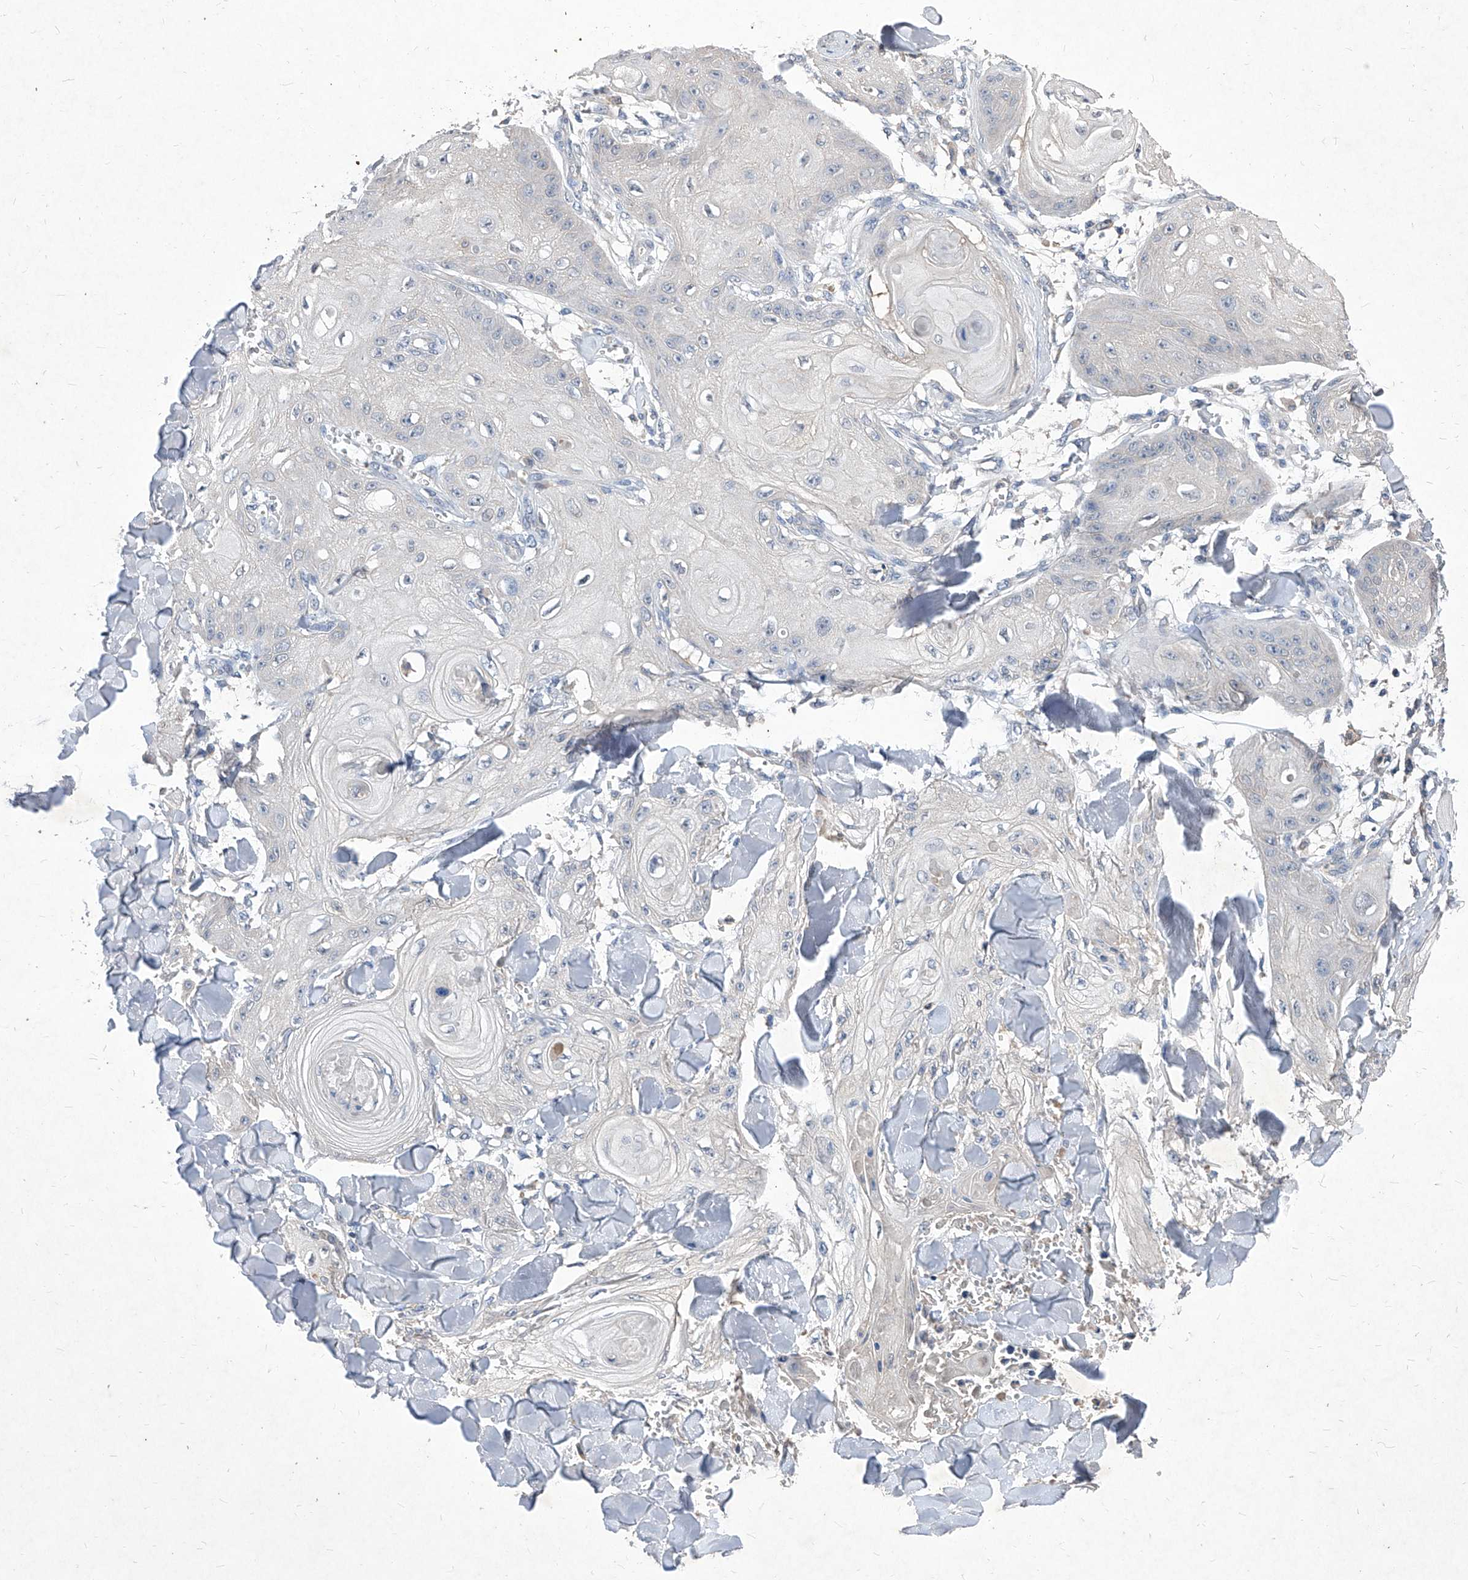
{"staining": {"intensity": "negative", "quantity": "none", "location": "none"}, "tissue": "skin cancer", "cell_type": "Tumor cells", "image_type": "cancer", "snomed": [{"axis": "morphology", "description": "Squamous cell carcinoma, NOS"}, {"axis": "topography", "description": "Skin"}], "caption": "This is a micrograph of IHC staining of squamous cell carcinoma (skin), which shows no positivity in tumor cells.", "gene": "SYNGR1", "patient": {"sex": "male", "age": 74}}